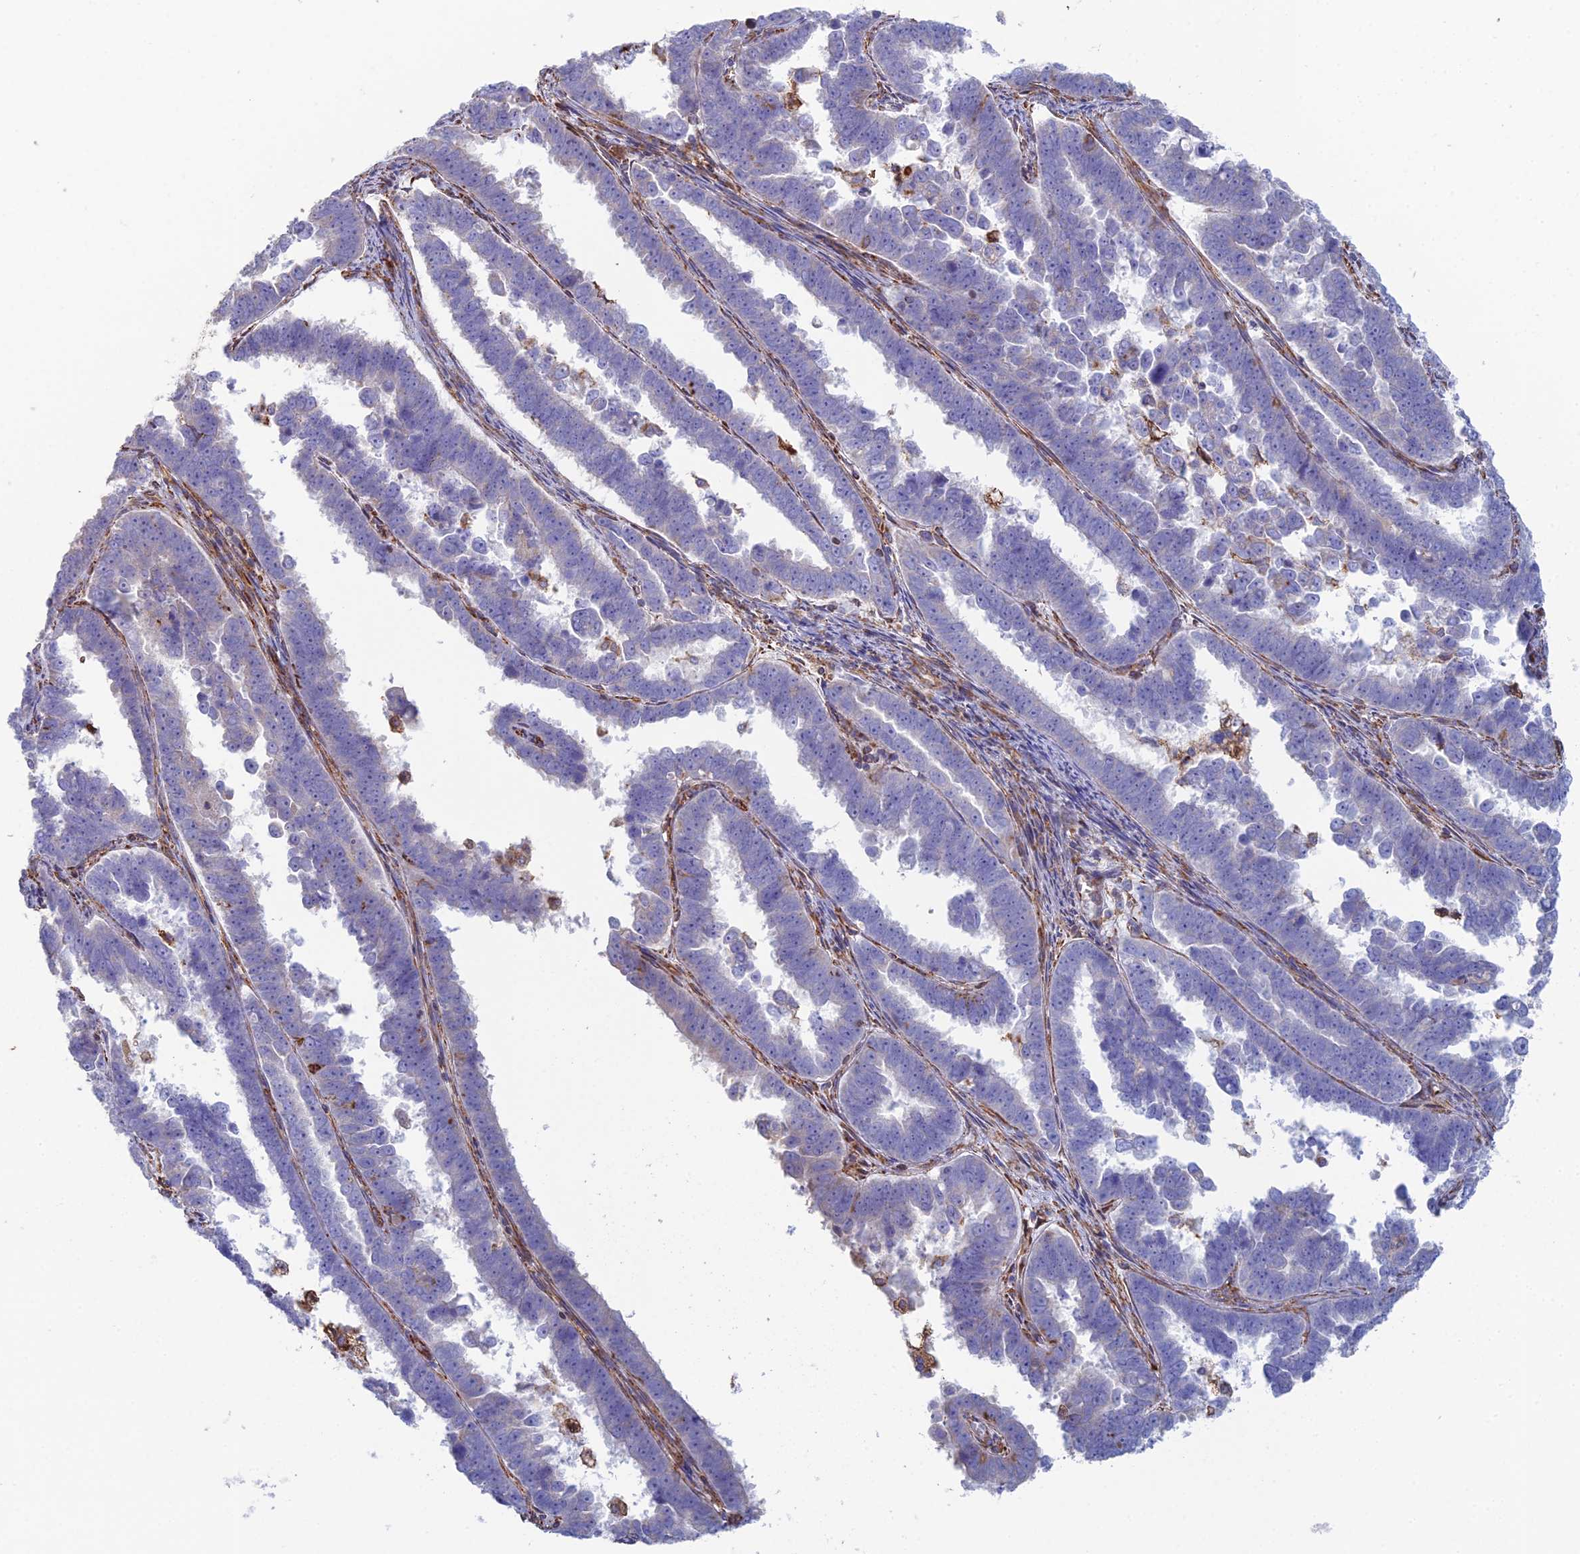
{"staining": {"intensity": "negative", "quantity": "none", "location": "none"}, "tissue": "endometrial cancer", "cell_type": "Tumor cells", "image_type": "cancer", "snomed": [{"axis": "morphology", "description": "Adenocarcinoma, NOS"}, {"axis": "topography", "description": "Endometrium"}], "caption": "Immunohistochemistry histopathology image of neoplastic tissue: endometrial cancer stained with DAB (3,3'-diaminobenzidine) shows no significant protein expression in tumor cells.", "gene": "CLVS2", "patient": {"sex": "female", "age": 75}}